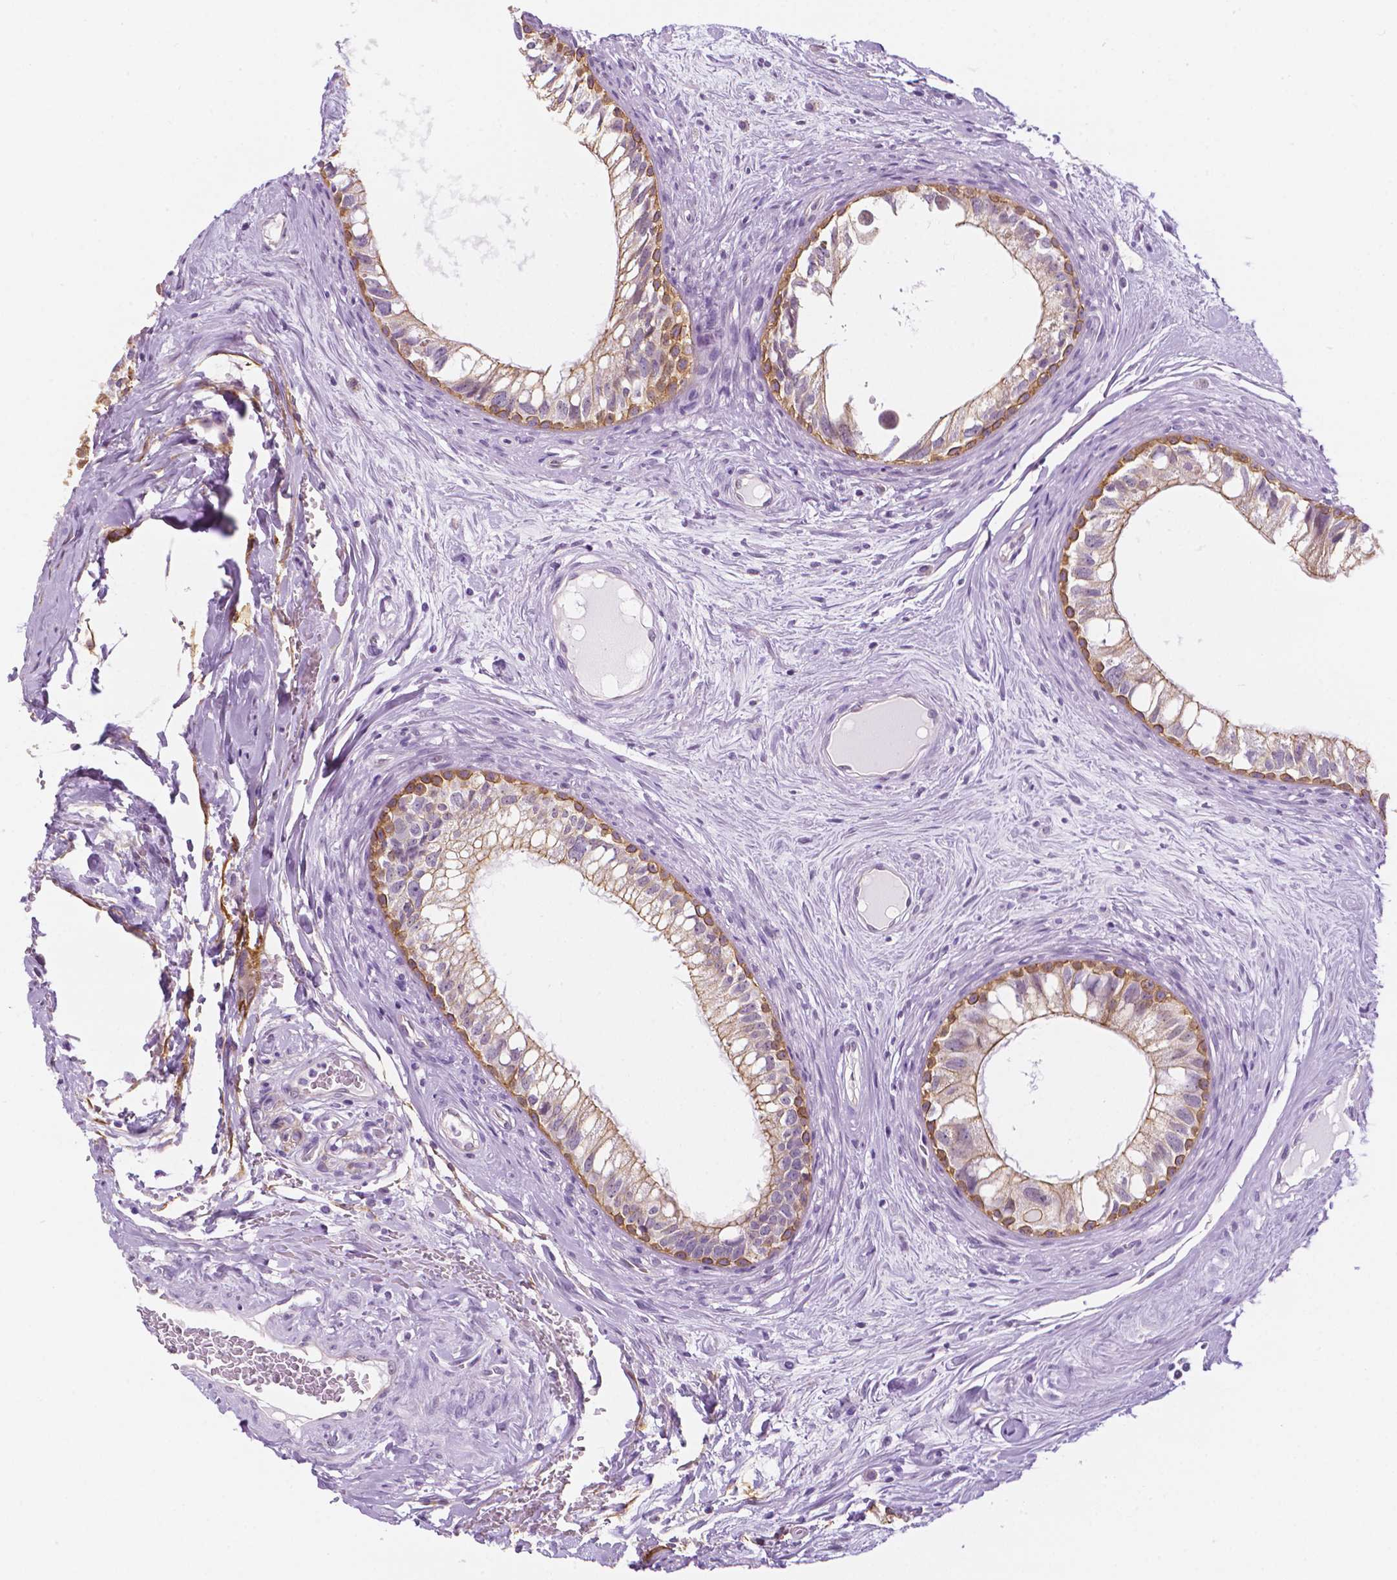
{"staining": {"intensity": "moderate", "quantity": "<25%", "location": "cytoplasmic/membranous"}, "tissue": "epididymis", "cell_type": "Glandular cells", "image_type": "normal", "snomed": [{"axis": "morphology", "description": "Normal tissue, NOS"}, {"axis": "topography", "description": "Epididymis"}], "caption": "Protein expression analysis of benign human epididymis reveals moderate cytoplasmic/membranous expression in approximately <25% of glandular cells. (Brightfield microscopy of DAB IHC at high magnification).", "gene": "PPL", "patient": {"sex": "male", "age": 59}}